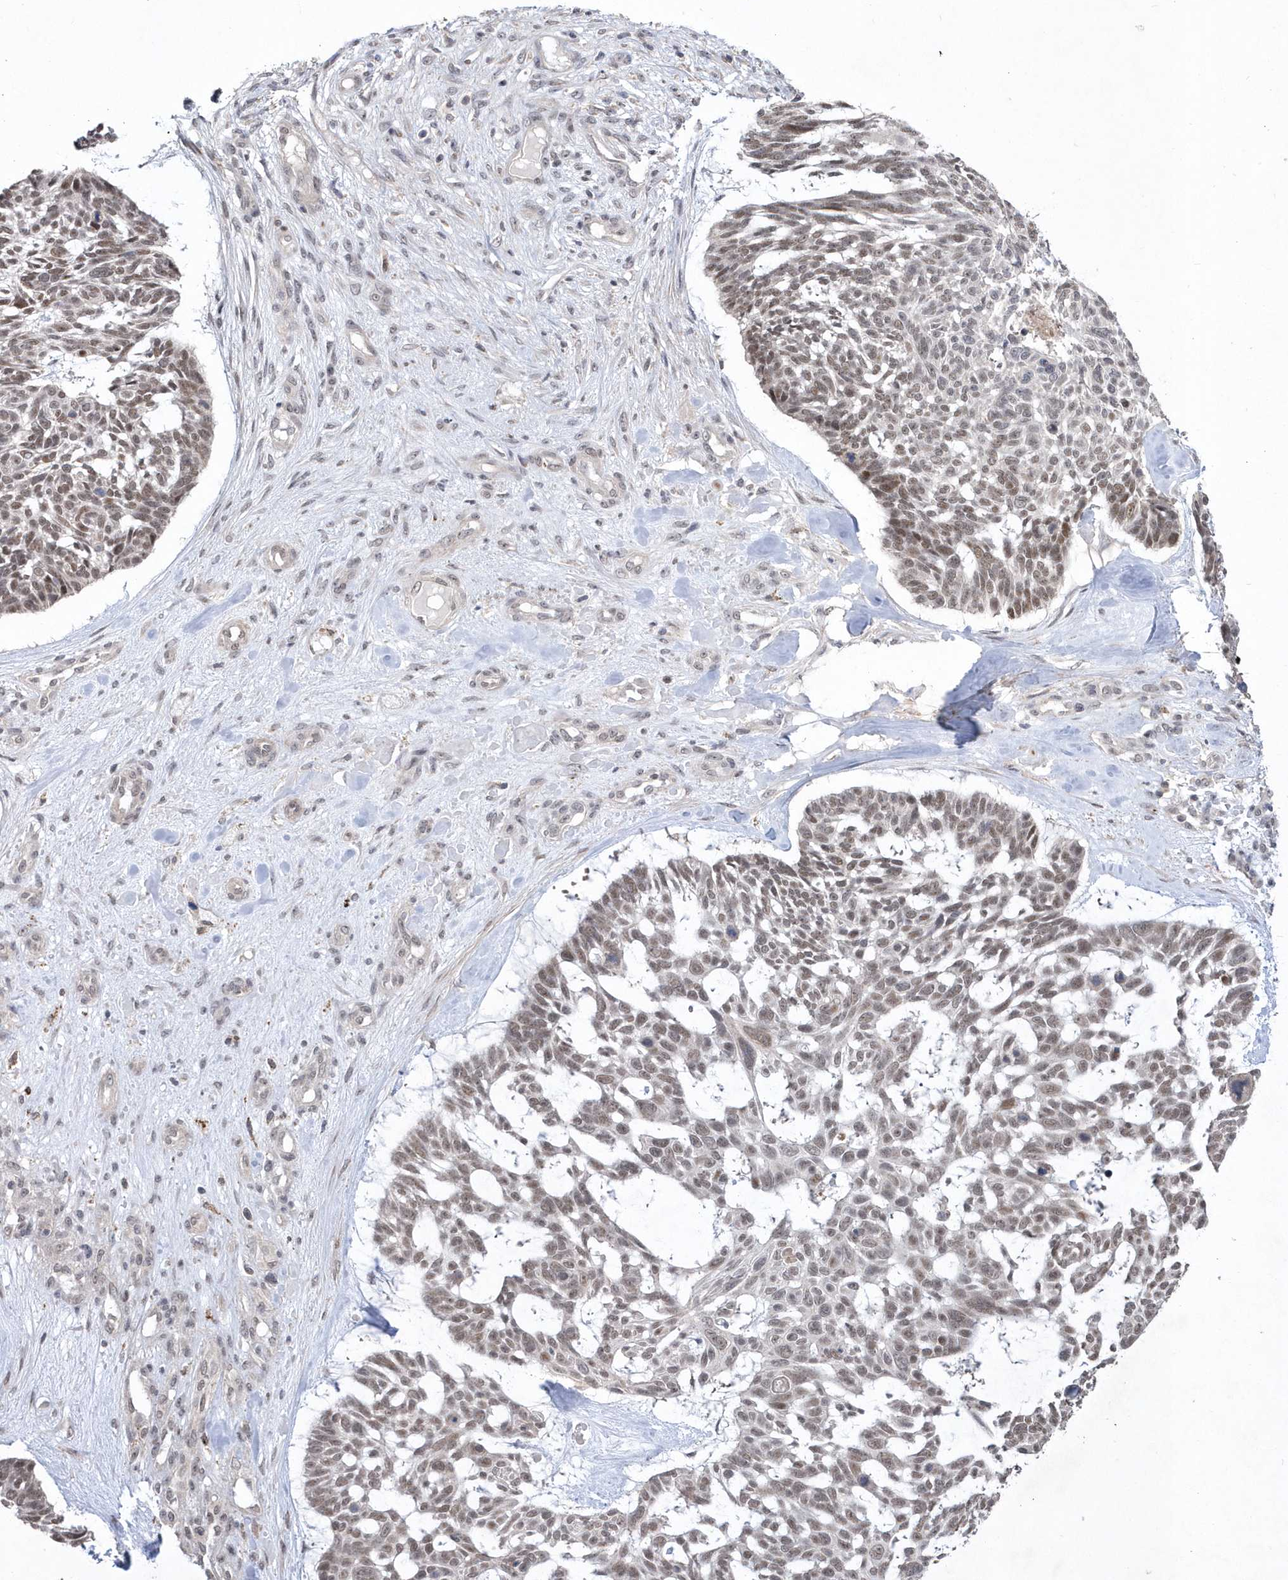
{"staining": {"intensity": "moderate", "quantity": ">75%", "location": "nuclear"}, "tissue": "skin cancer", "cell_type": "Tumor cells", "image_type": "cancer", "snomed": [{"axis": "morphology", "description": "Basal cell carcinoma"}, {"axis": "topography", "description": "Skin"}], "caption": "The histopathology image demonstrates a brown stain indicating the presence of a protein in the nuclear of tumor cells in skin cancer (basal cell carcinoma).", "gene": "BOD1L1", "patient": {"sex": "male", "age": 88}}